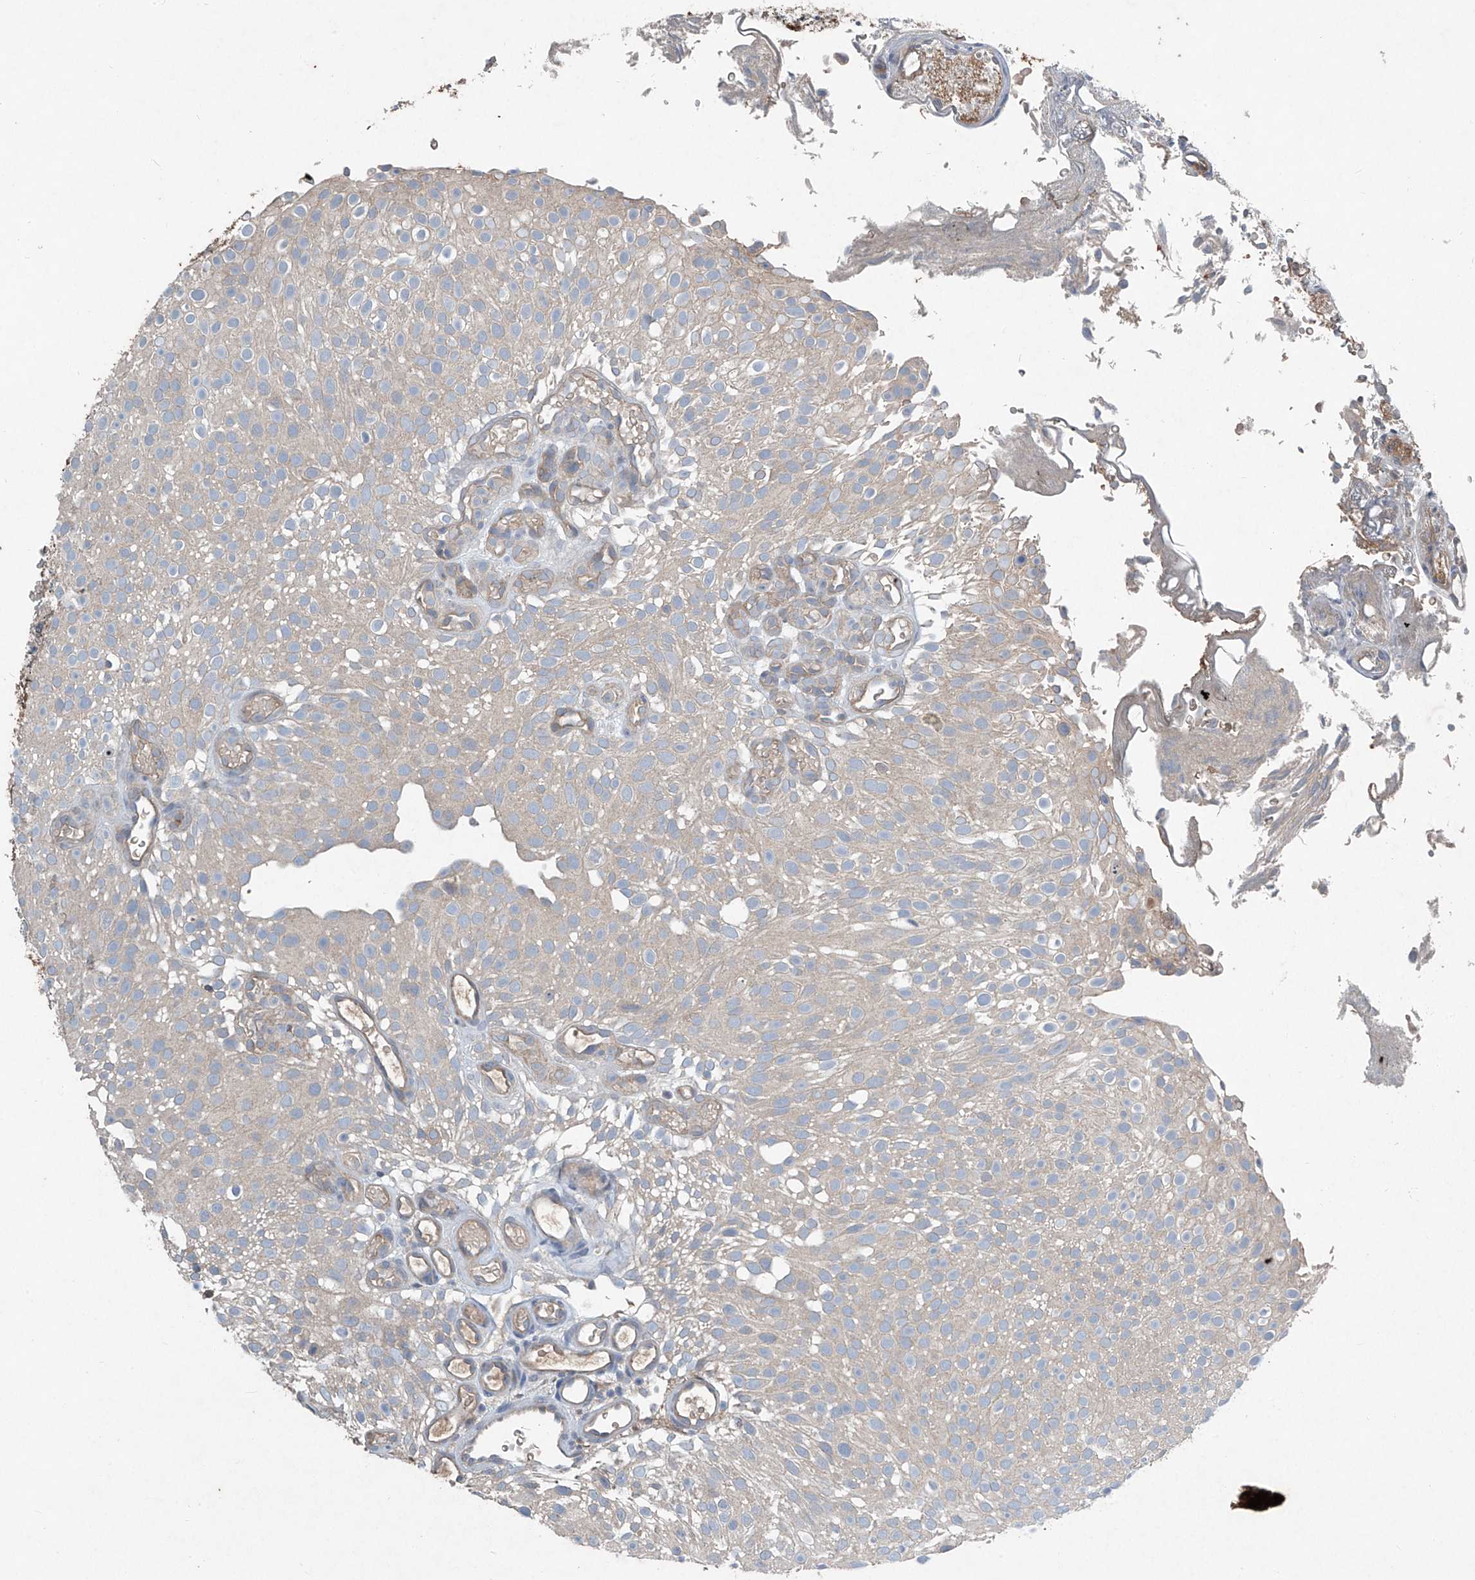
{"staining": {"intensity": "weak", "quantity": "25%-75%", "location": "cytoplasmic/membranous"}, "tissue": "urothelial cancer", "cell_type": "Tumor cells", "image_type": "cancer", "snomed": [{"axis": "morphology", "description": "Urothelial carcinoma, Low grade"}, {"axis": "topography", "description": "Urinary bladder"}], "caption": "Low-grade urothelial carcinoma stained with a brown dye shows weak cytoplasmic/membranous positive staining in approximately 25%-75% of tumor cells.", "gene": "FOXRED2", "patient": {"sex": "male", "age": 78}}